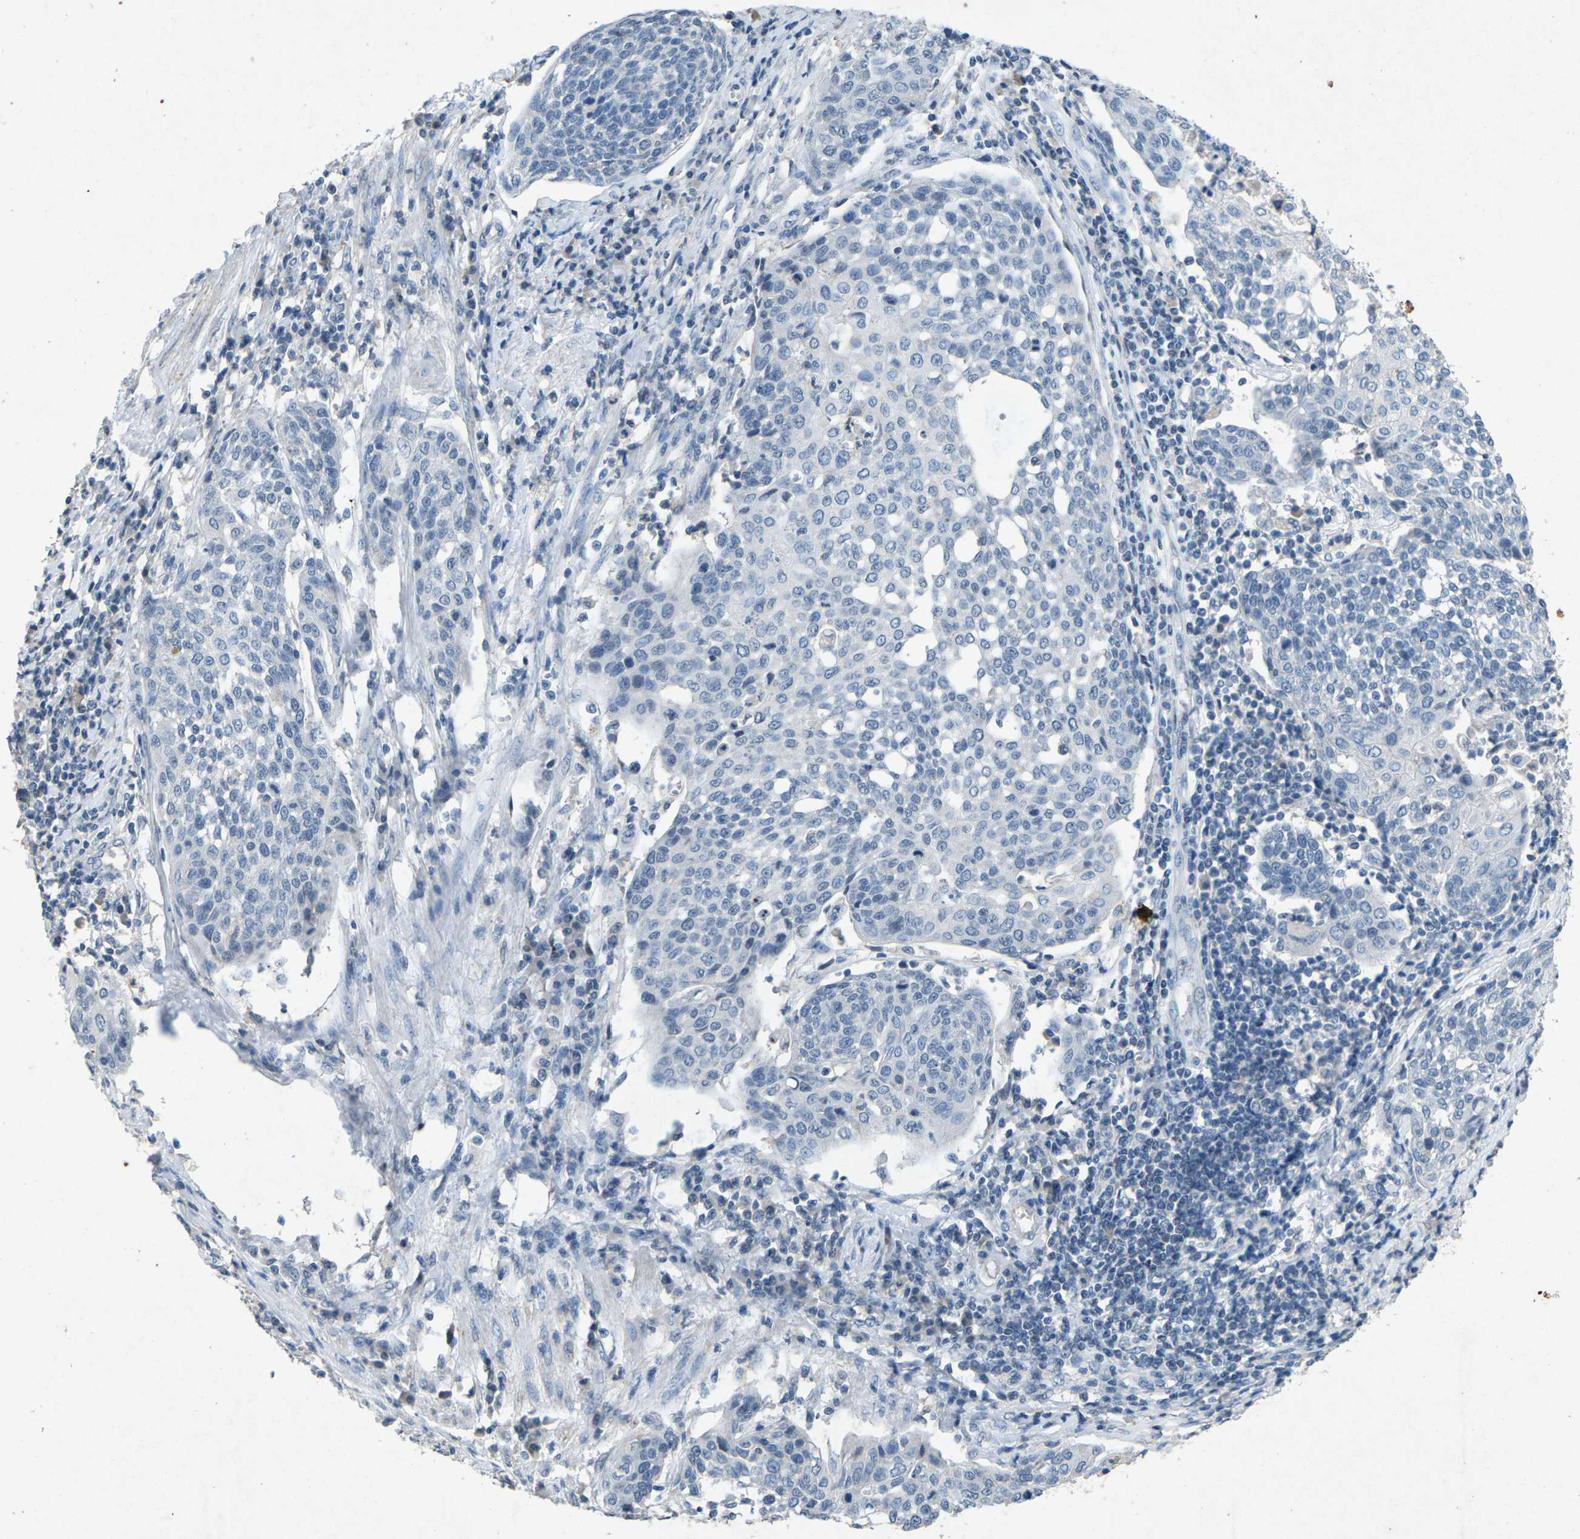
{"staining": {"intensity": "negative", "quantity": "none", "location": "none"}, "tissue": "cervical cancer", "cell_type": "Tumor cells", "image_type": "cancer", "snomed": [{"axis": "morphology", "description": "Squamous cell carcinoma, NOS"}, {"axis": "topography", "description": "Cervix"}], "caption": "DAB (3,3'-diaminobenzidine) immunohistochemical staining of squamous cell carcinoma (cervical) exhibits no significant positivity in tumor cells.", "gene": "A1BG", "patient": {"sex": "female", "age": 34}}